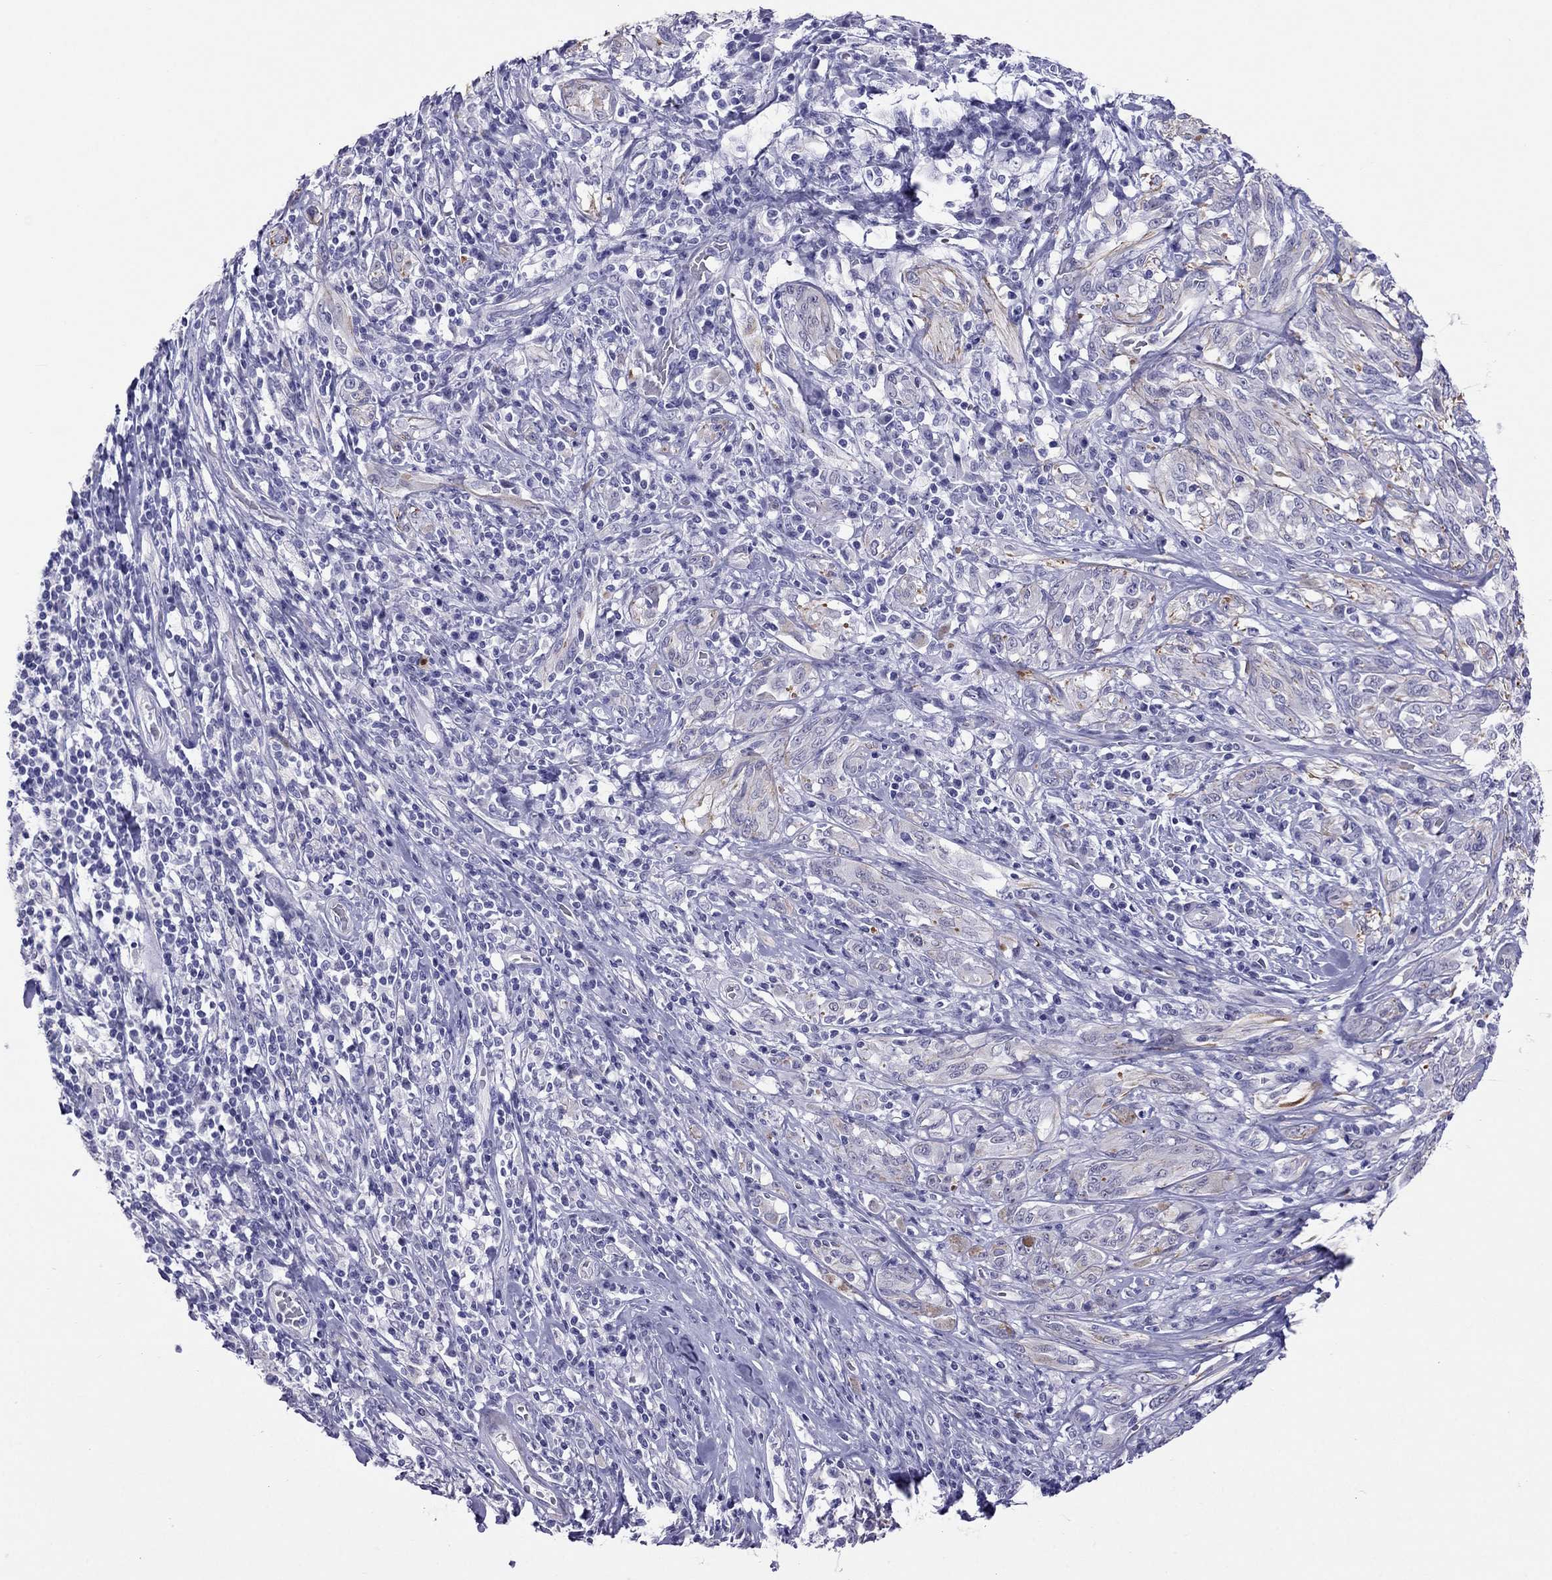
{"staining": {"intensity": "negative", "quantity": "none", "location": "none"}, "tissue": "melanoma", "cell_type": "Tumor cells", "image_type": "cancer", "snomed": [{"axis": "morphology", "description": "Malignant melanoma, NOS"}, {"axis": "topography", "description": "Skin"}], "caption": "Immunohistochemistry (IHC) histopathology image of neoplastic tissue: human malignant melanoma stained with DAB (3,3'-diaminobenzidine) demonstrates no significant protein positivity in tumor cells.", "gene": "CROCC2", "patient": {"sex": "female", "age": 91}}